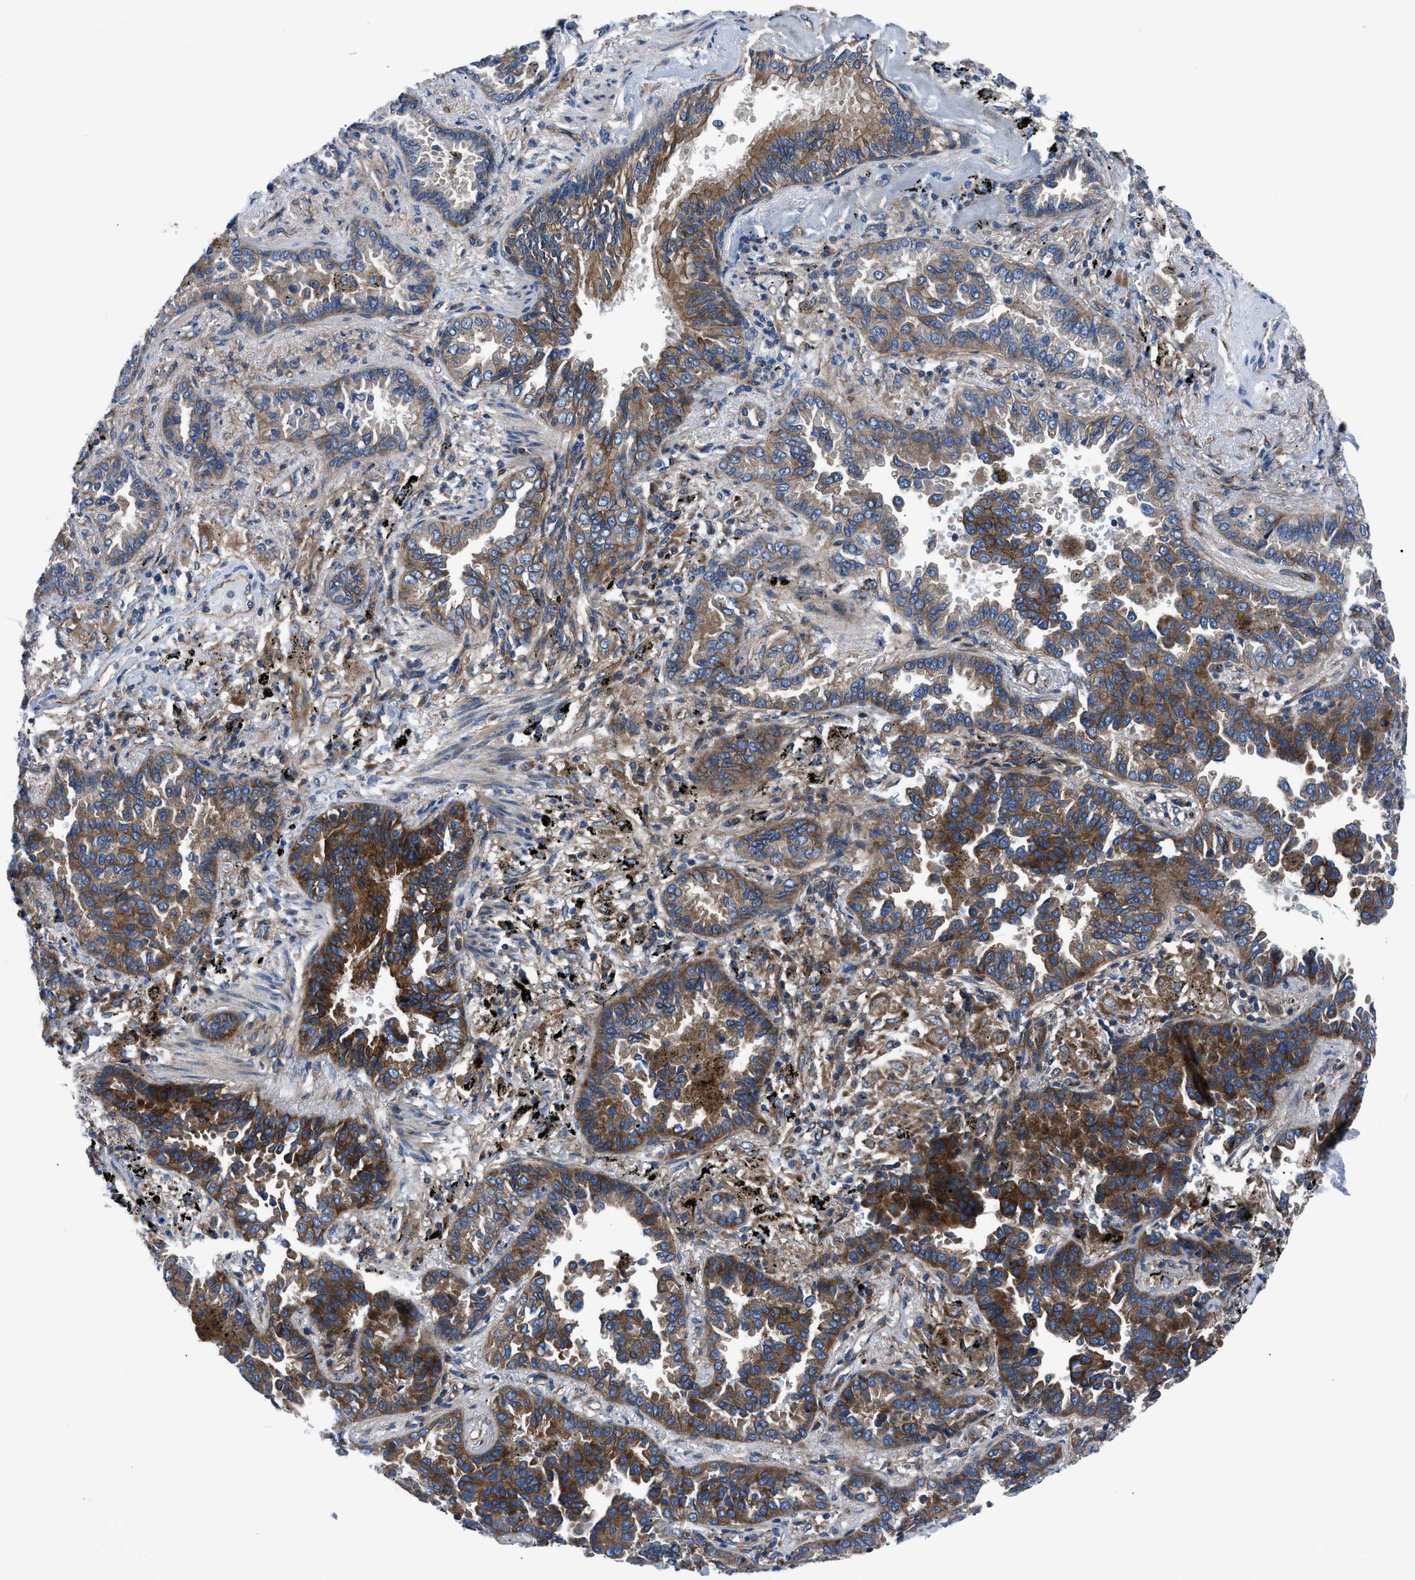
{"staining": {"intensity": "strong", "quantity": ">75%", "location": "cytoplasmic/membranous"}, "tissue": "lung cancer", "cell_type": "Tumor cells", "image_type": "cancer", "snomed": [{"axis": "morphology", "description": "Normal tissue, NOS"}, {"axis": "morphology", "description": "Adenocarcinoma, NOS"}, {"axis": "topography", "description": "Lung"}], "caption": "Immunohistochemistry image of neoplastic tissue: lung cancer (adenocarcinoma) stained using IHC demonstrates high levels of strong protein expression localized specifically in the cytoplasmic/membranous of tumor cells, appearing as a cytoplasmic/membranous brown color.", "gene": "TRIP4", "patient": {"sex": "male", "age": 59}}